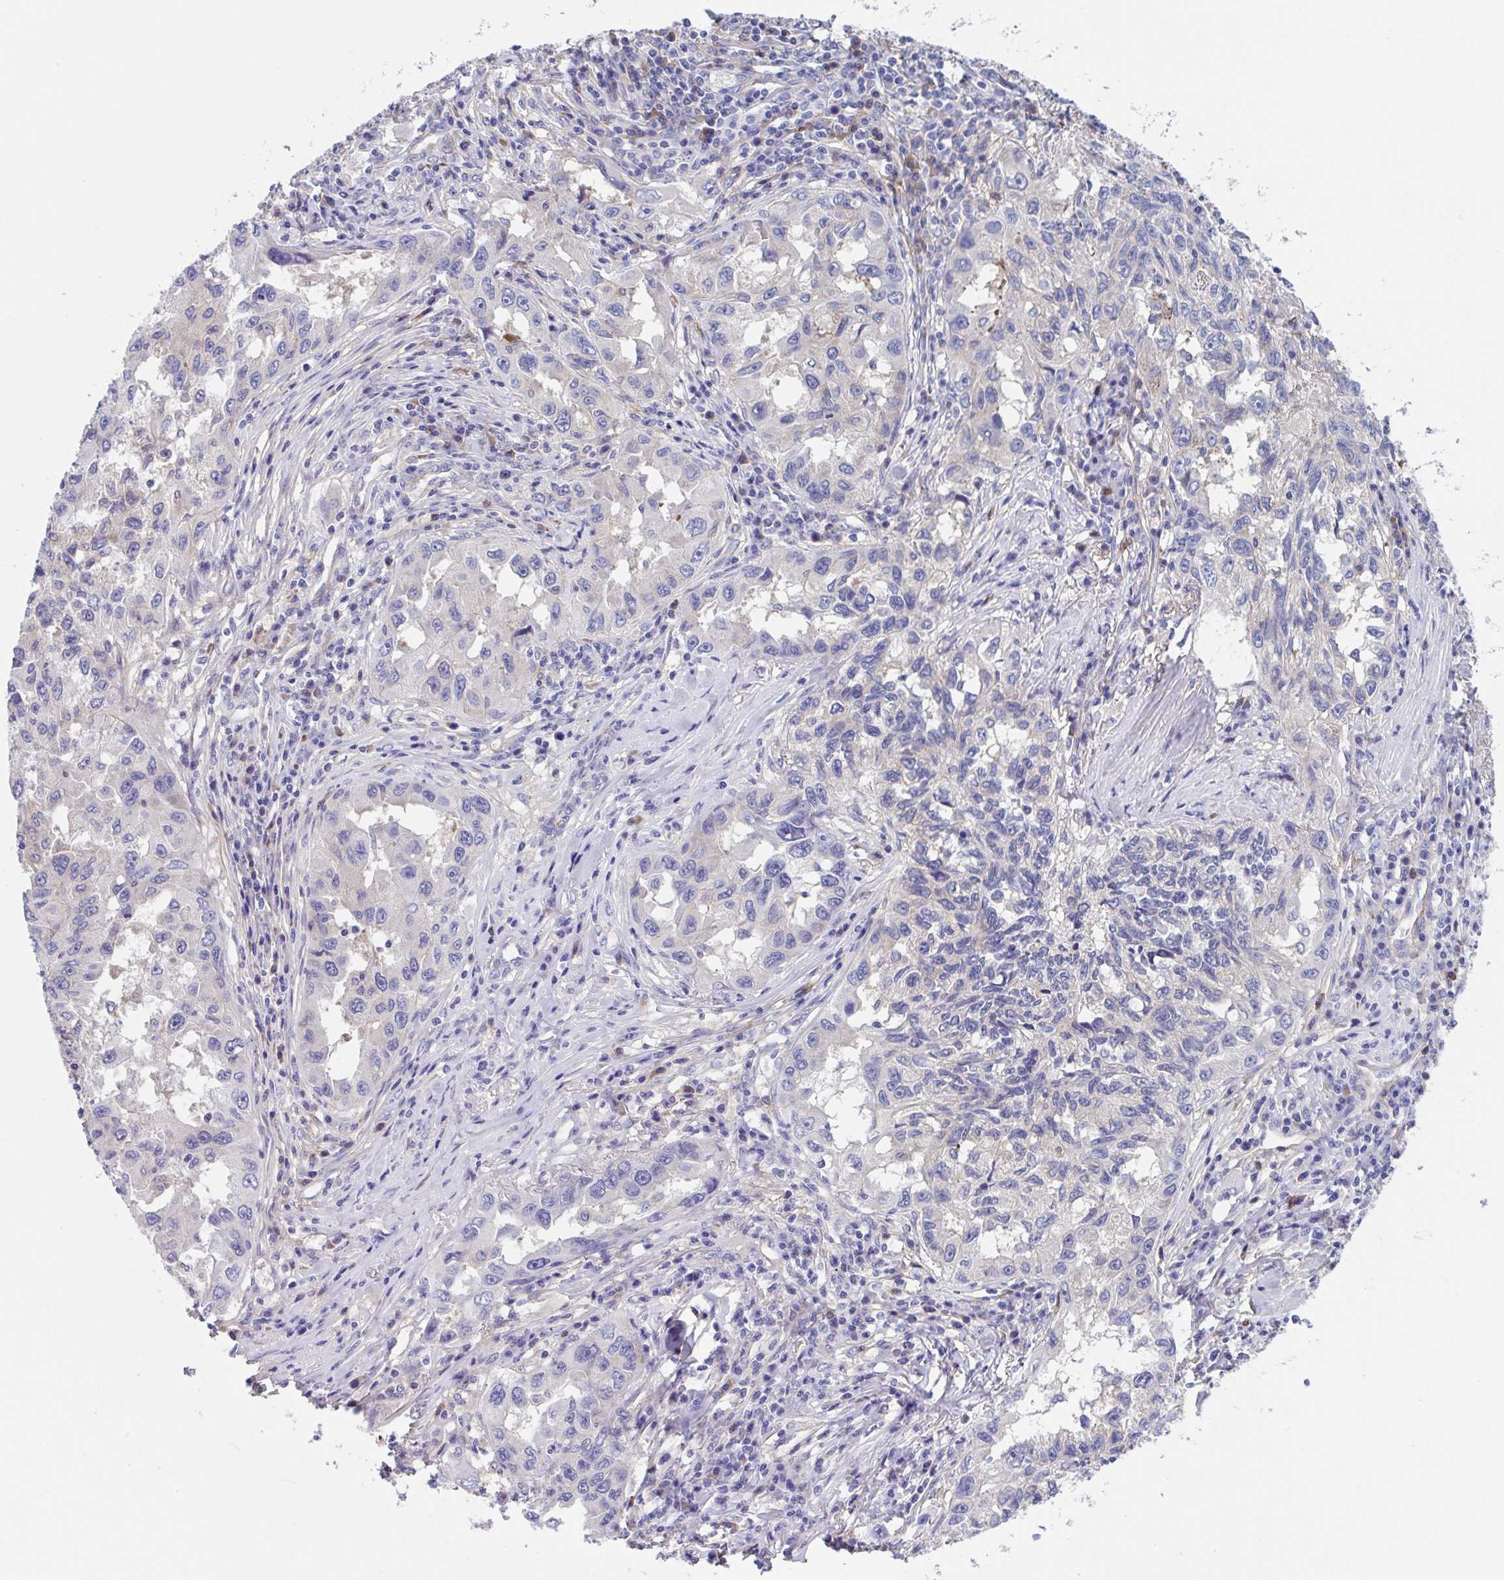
{"staining": {"intensity": "negative", "quantity": "none", "location": "none"}, "tissue": "lung cancer", "cell_type": "Tumor cells", "image_type": "cancer", "snomed": [{"axis": "morphology", "description": "Adenocarcinoma, NOS"}, {"axis": "topography", "description": "Lung"}], "caption": "IHC of human lung cancer shows no staining in tumor cells.", "gene": "LPIN3", "patient": {"sex": "female", "age": 73}}